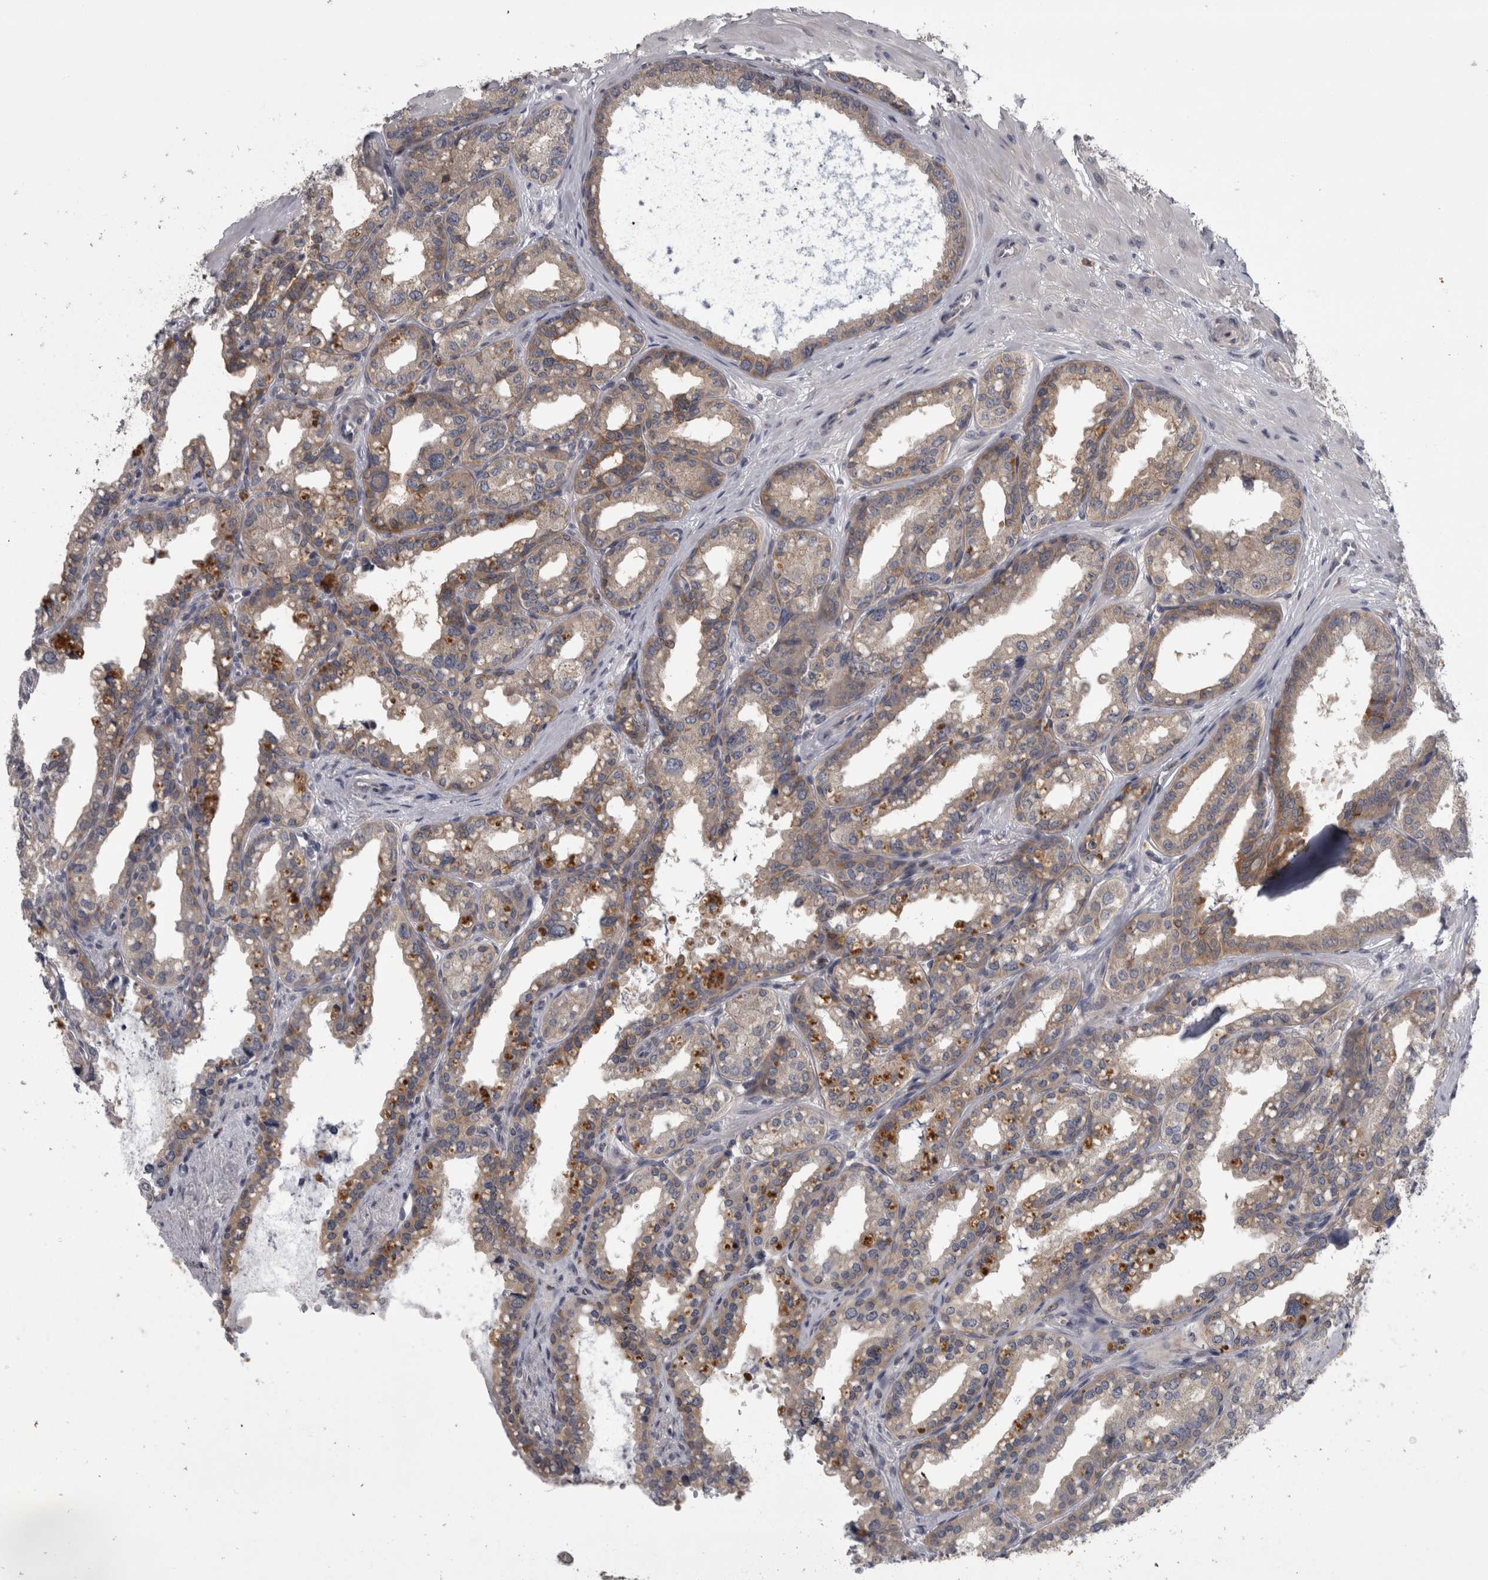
{"staining": {"intensity": "weak", "quantity": "25%-75%", "location": "cytoplasmic/membranous"}, "tissue": "seminal vesicle", "cell_type": "Glandular cells", "image_type": "normal", "snomed": [{"axis": "morphology", "description": "Normal tissue, NOS"}, {"axis": "topography", "description": "Prostate"}, {"axis": "topography", "description": "Seminal veicle"}], "caption": "Seminal vesicle was stained to show a protein in brown. There is low levels of weak cytoplasmic/membranous positivity in about 25%-75% of glandular cells. The protein is shown in brown color, while the nuclei are stained blue.", "gene": "PRKCI", "patient": {"sex": "male", "age": 51}}